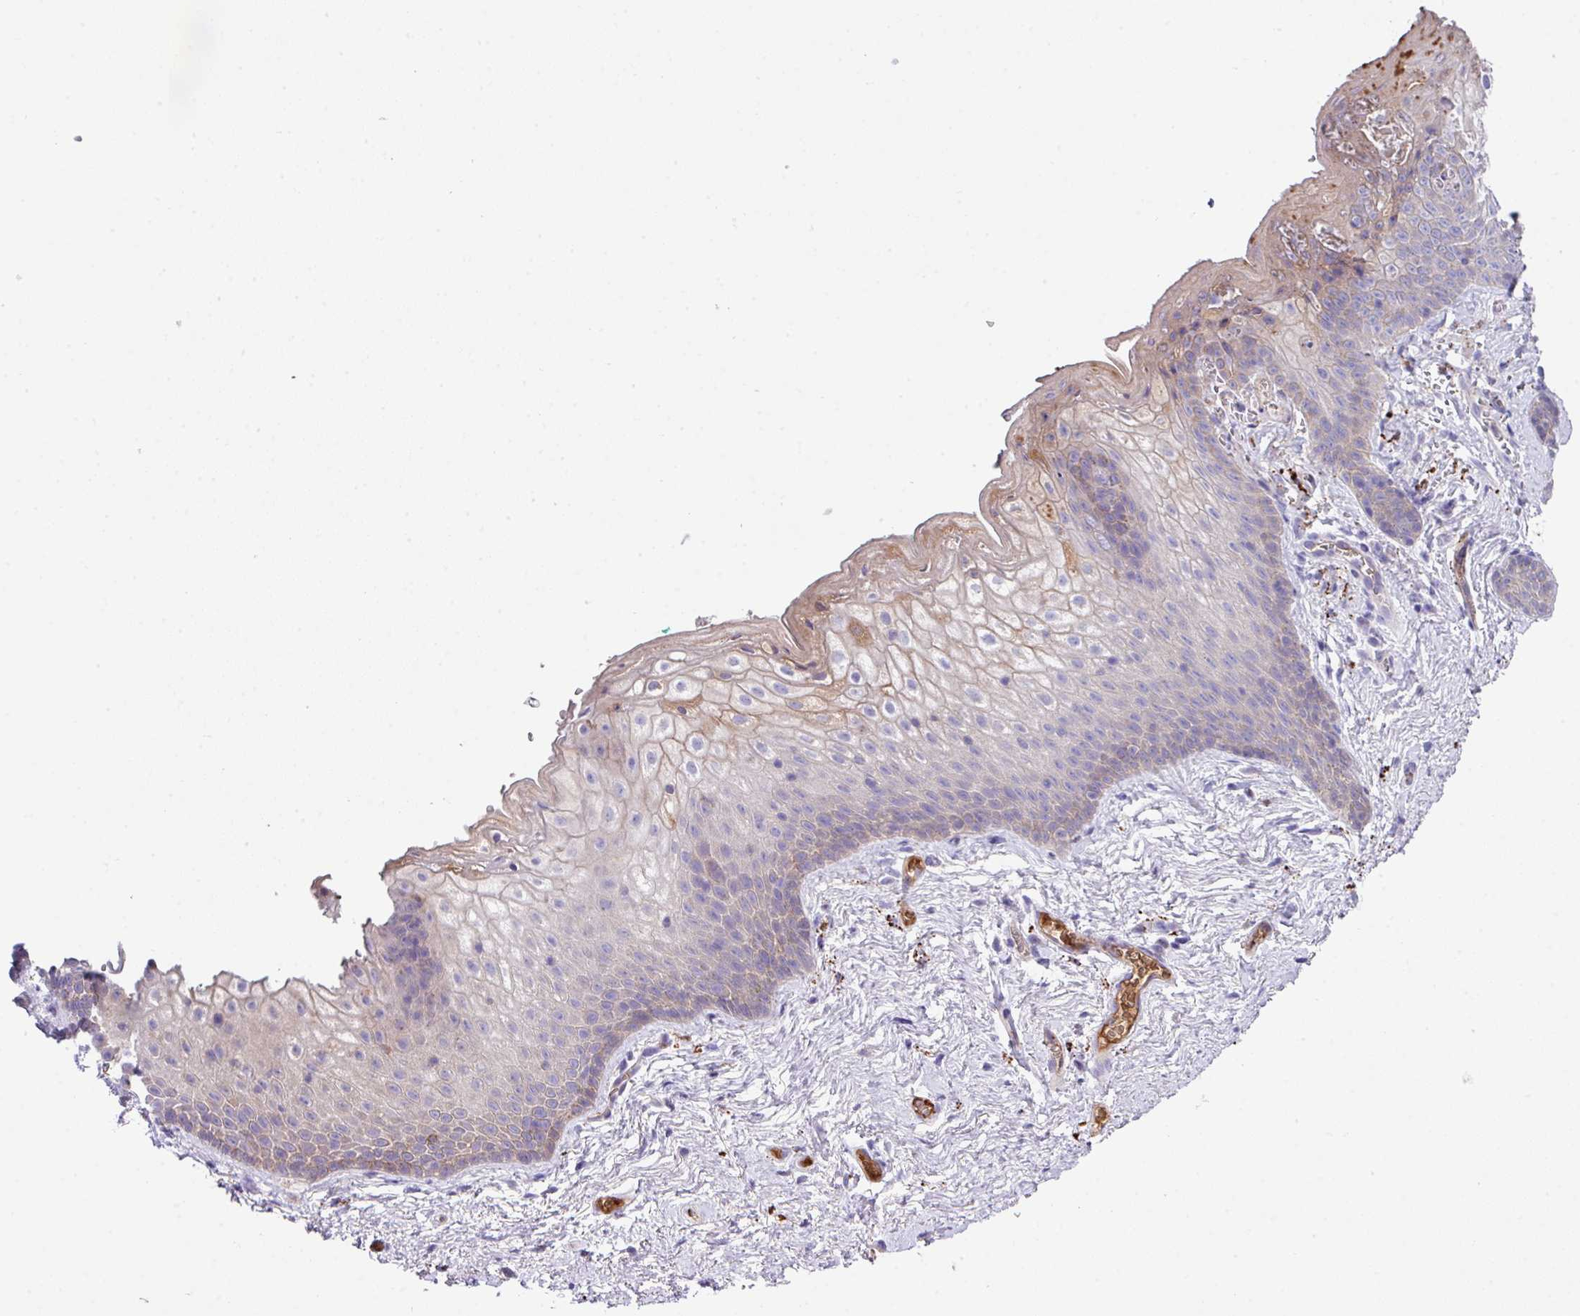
{"staining": {"intensity": "weak", "quantity": "<25%", "location": "cytoplasmic/membranous"}, "tissue": "vagina", "cell_type": "Squamous epithelial cells", "image_type": "normal", "snomed": [{"axis": "morphology", "description": "Normal tissue, NOS"}, {"axis": "topography", "description": "Vulva"}, {"axis": "topography", "description": "Vagina"}, {"axis": "topography", "description": "Peripheral nerve tissue"}], "caption": "Squamous epithelial cells show no significant expression in normal vagina.", "gene": "DNAL1", "patient": {"sex": "female", "age": 66}}